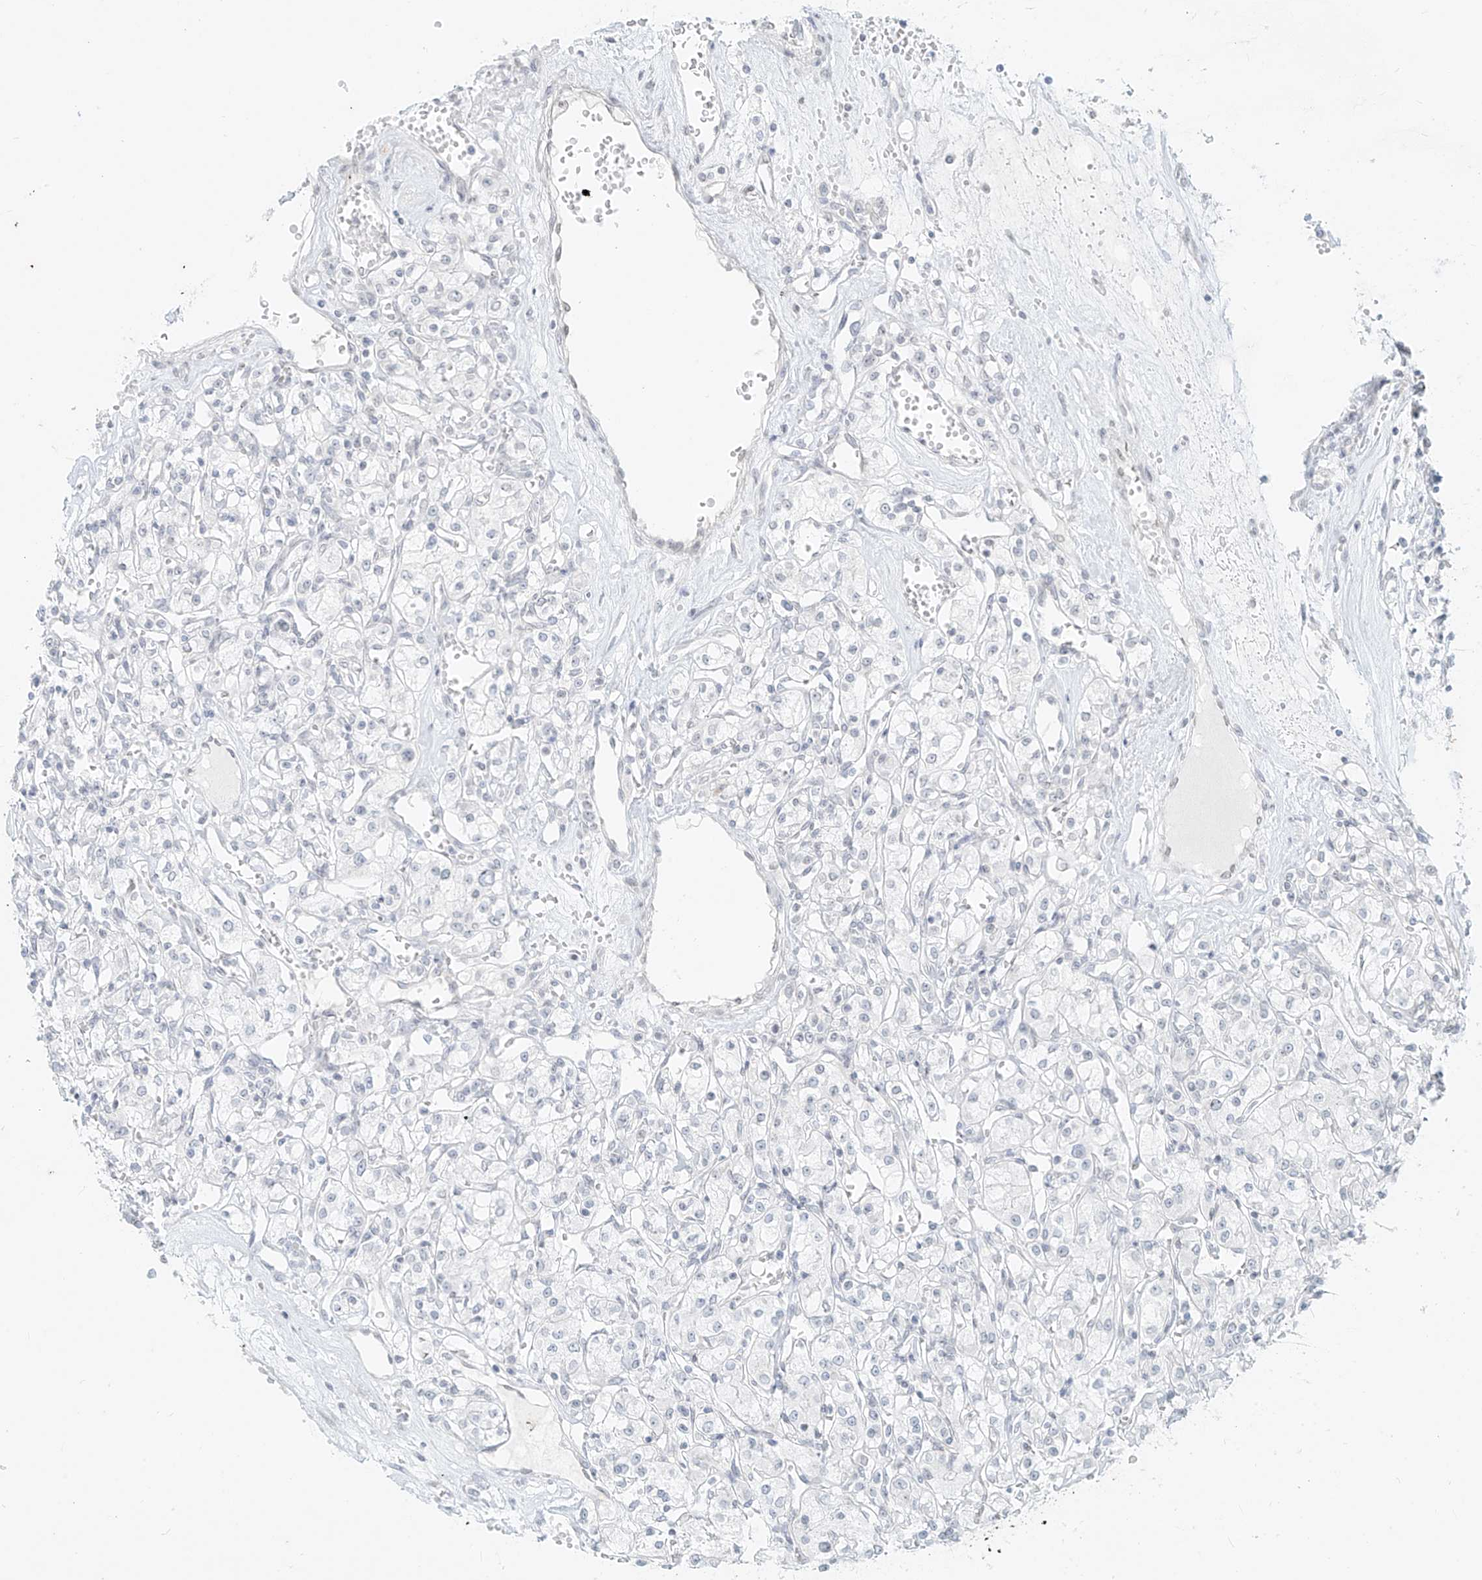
{"staining": {"intensity": "negative", "quantity": "none", "location": "none"}, "tissue": "renal cancer", "cell_type": "Tumor cells", "image_type": "cancer", "snomed": [{"axis": "morphology", "description": "Adenocarcinoma, NOS"}, {"axis": "topography", "description": "Kidney"}], "caption": "IHC histopathology image of human adenocarcinoma (renal) stained for a protein (brown), which reveals no positivity in tumor cells. The staining is performed using DAB brown chromogen with nuclei counter-stained in using hematoxylin.", "gene": "OSBPL7", "patient": {"sex": "female", "age": 59}}